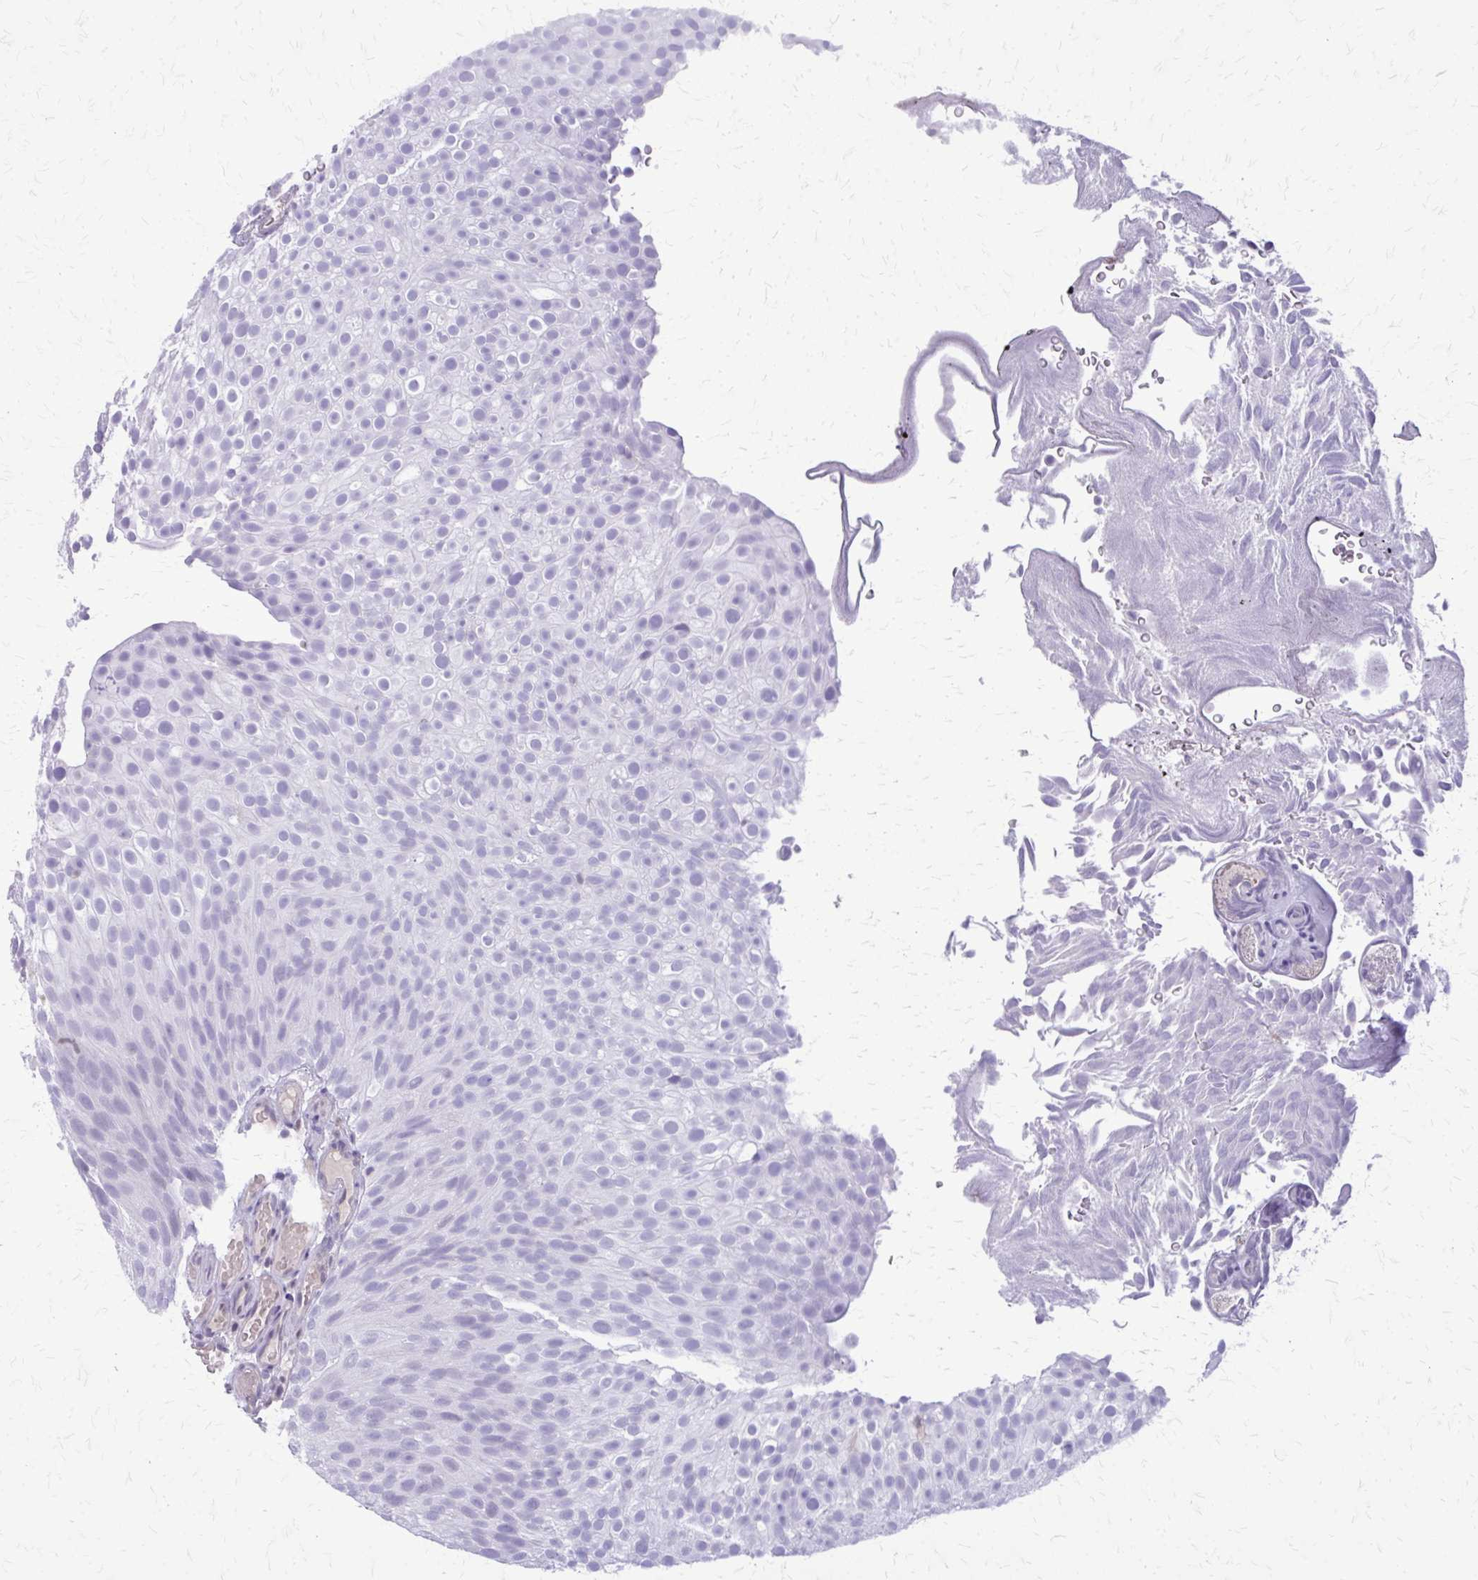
{"staining": {"intensity": "negative", "quantity": "none", "location": "none"}, "tissue": "urothelial cancer", "cell_type": "Tumor cells", "image_type": "cancer", "snomed": [{"axis": "morphology", "description": "Urothelial carcinoma, Low grade"}, {"axis": "topography", "description": "Urinary bladder"}], "caption": "An immunohistochemistry histopathology image of urothelial carcinoma (low-grade) is shown. There is no staining in tumor cells of urothelial carcinoma (low-grade).", "gene": "GLRX", "patient": {"sex": "male", "age": 78}}